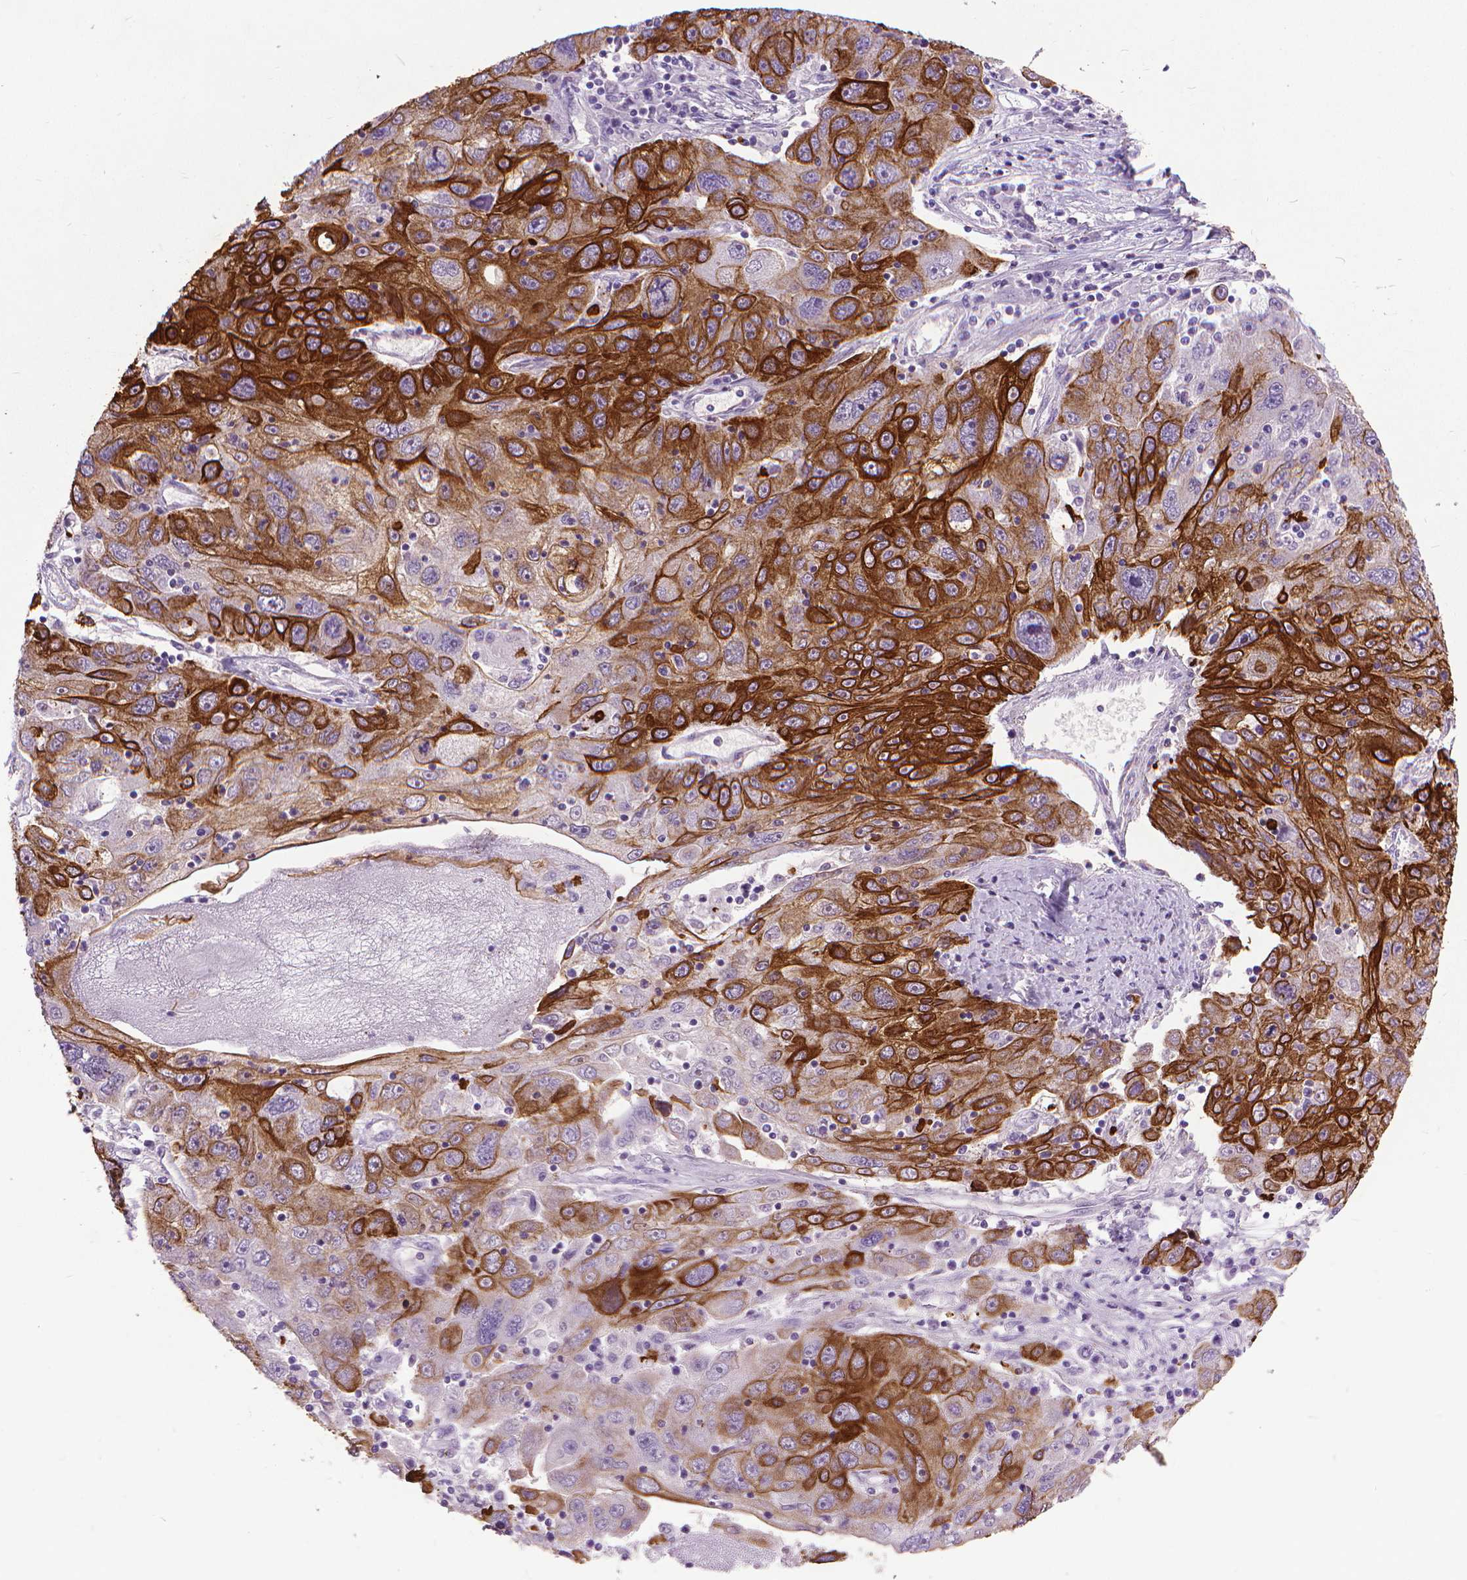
{"staining": {"intensity": "strong", "quantity": ">75%", "location": "cytoplasmic/membranous"}, "tissue": "stomach cancer", "cell_type": "Tumor cells", "image_type": "cancer", "snomed": [{"axis": "morphology", "description": "Adenocarcinoma, NOS"}, {"axis": "topography", "description": "Stomach"}], "caption": "Immunohistochemical staining of human stomach cancer demonstrates high levels of strong cytoplasmic/membranous expression in about >75% of tumor cells. (IHC, brightfield microscopy, high magnification).", "gene": "KRT5", "patient": {"sex": "male", "age": 56}}